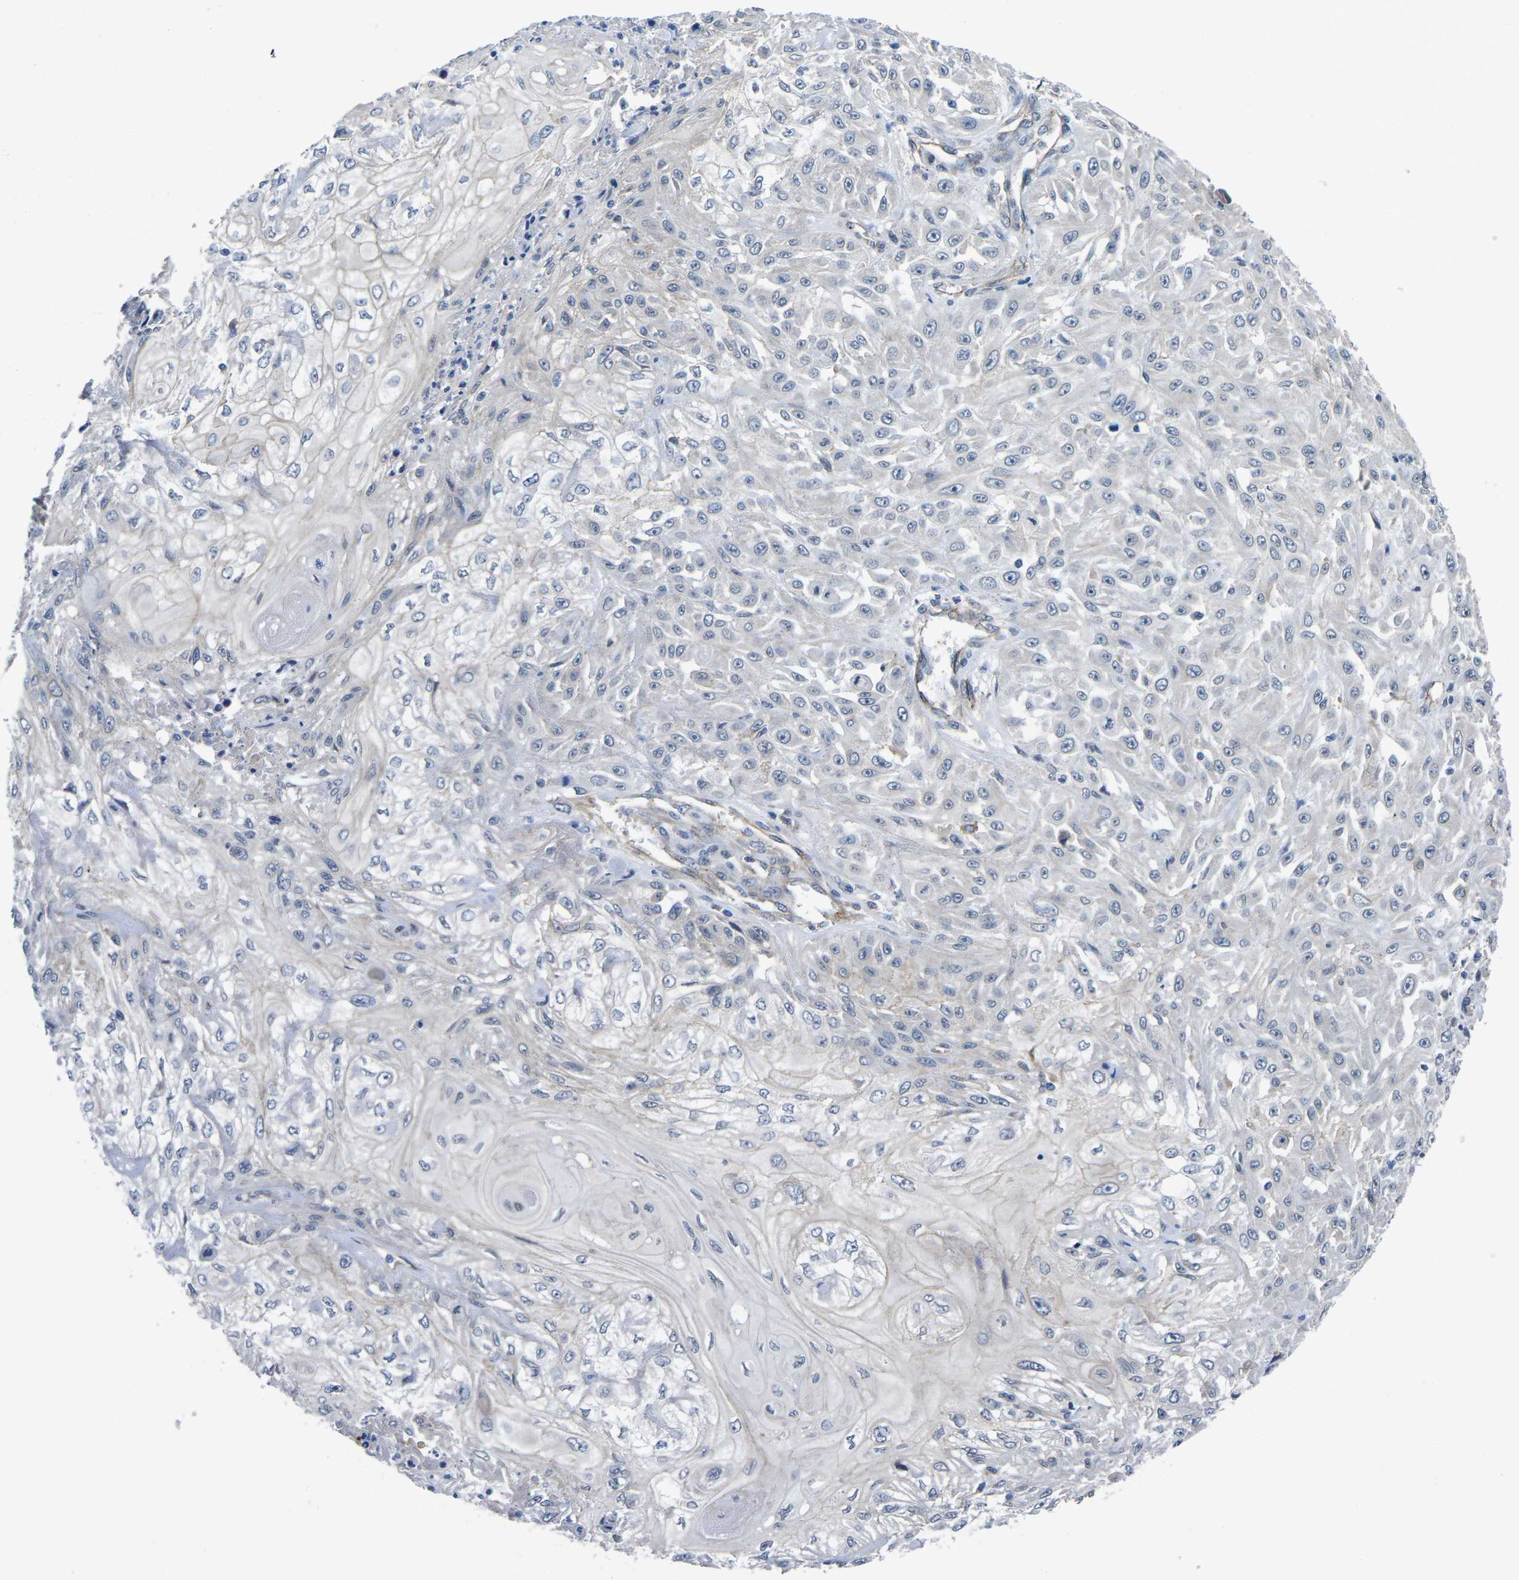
{"staining": {"intensity": "negative", "quantity": "none", "location": "none"}, "tissue": "skin cancer", "cell_type": "Tumor cells", "image_type": "cancer", "snomed": [{"axis": "morphology", "description": "Squamous cell carcinoma, NOS"}, {"axis": "morphology", "description": "Squamous cell carcinoma, metastatic, NOS"}, {"axis": "topography", "description": "Skin"}, {"axis": "topography", "description": "Lymph node"}], "caption": "Skin cancer (metastatic squamous cell carcinoma) was stained to show a protein in brown. There is no significant positivity in tumor cells.", "gene": "CTNND1", "patient": {"sex": "male", "age": 75}}